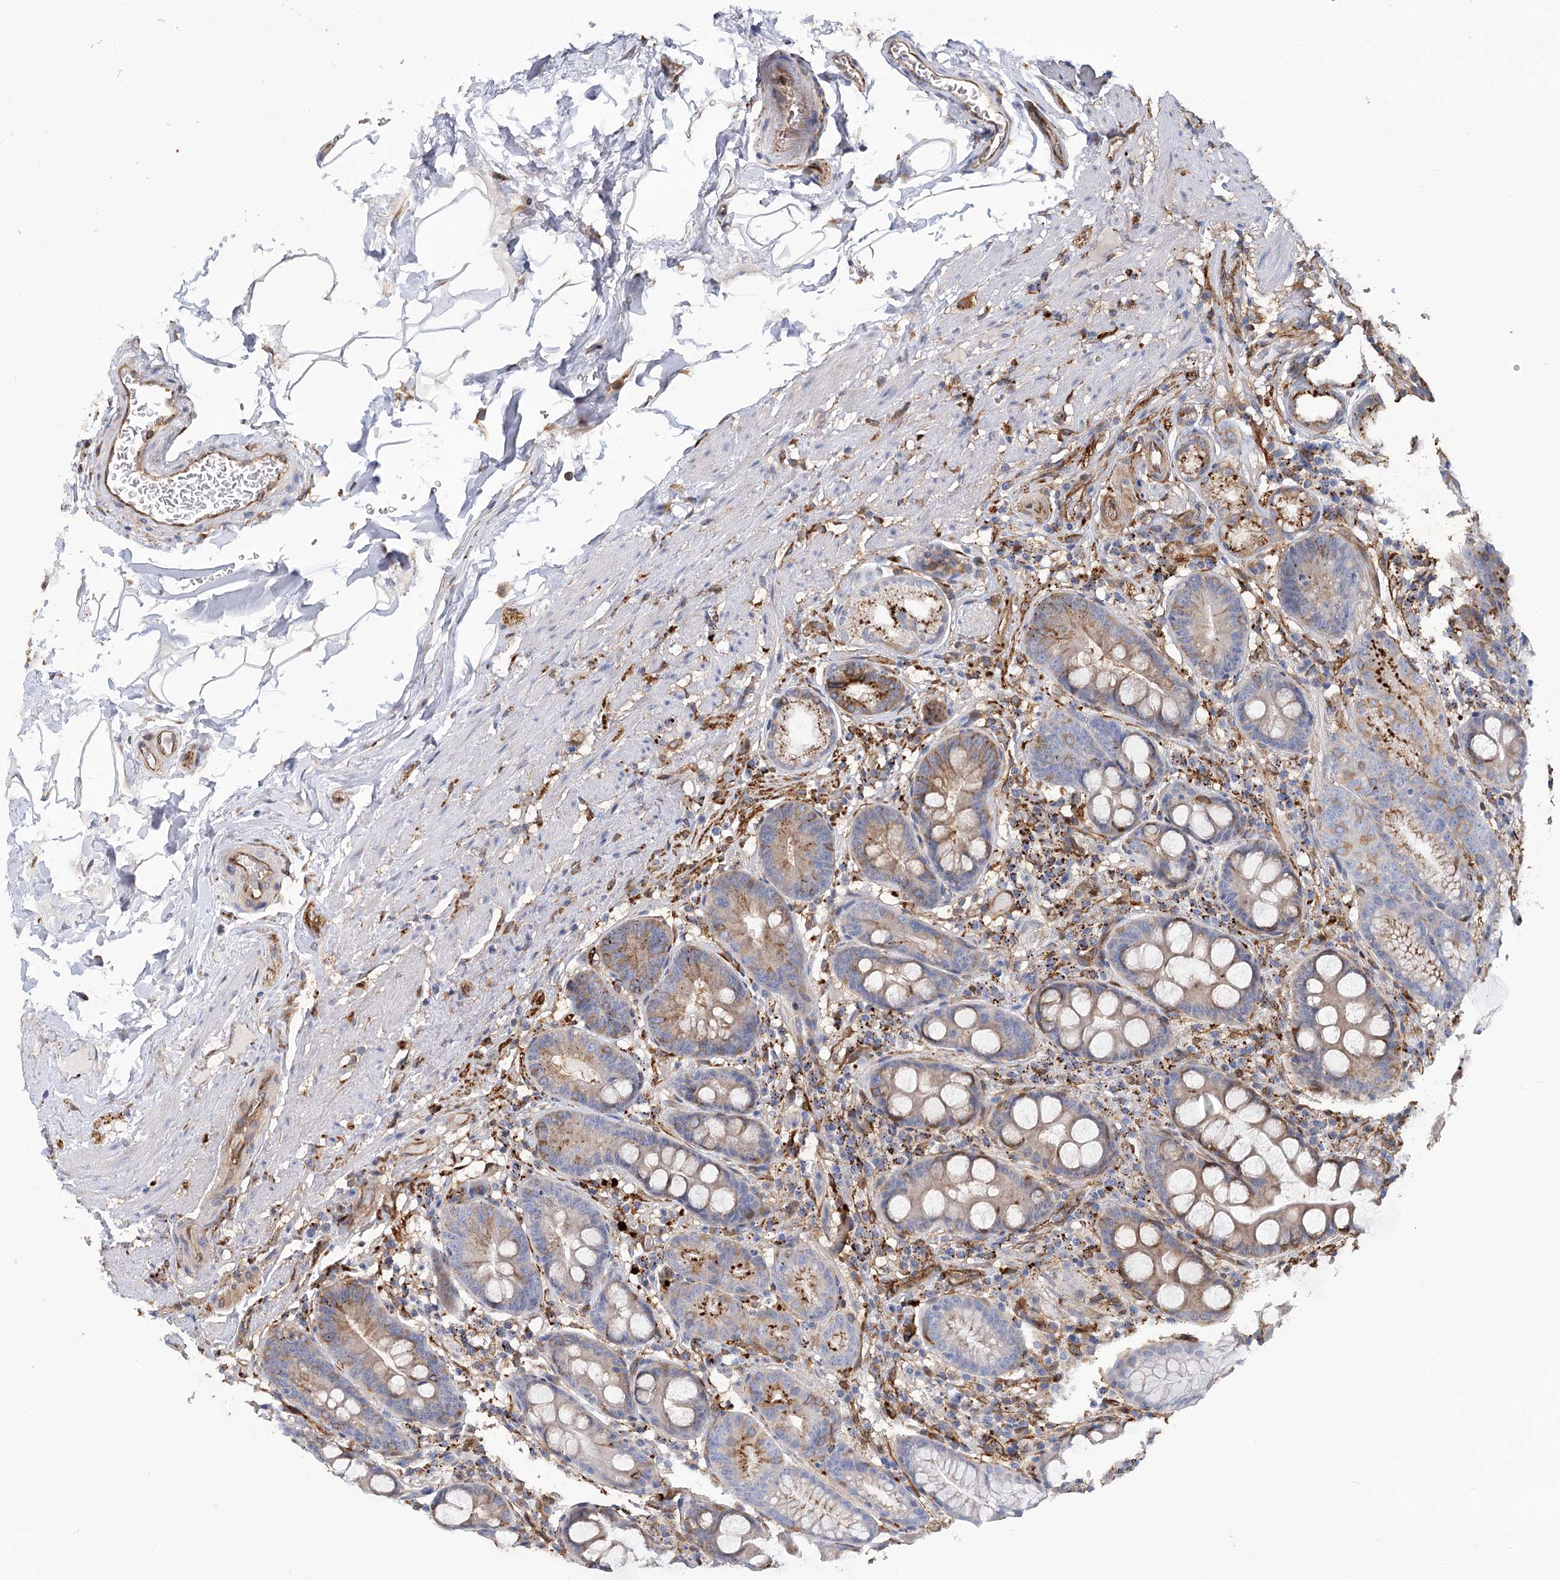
{"staining": {"intensity": "moderate", "quantity": "<25%", "location": "cytoplasmic/membranous"}, "tissue": "stomach", "cell_type": "Glandular cells", "image_type": "normal", "snomed": [{"axis": "morphology", "description": "Normal tissue, NOS"}, {"axis": "topography", "description": "Stomach, lower"}], "caption": "Immunohistochemical staining of unremarkable stomach reveals low levels of moderate cytoplasmic/membranous expression in approximately <25% of glandular cells. The staining was performed using DAB, with brown indicating positive protein expression. Nuclei are stained blue with hematoxylin.", "gene": "GUSB", "patient": {"sex": "male", "age": 52}}